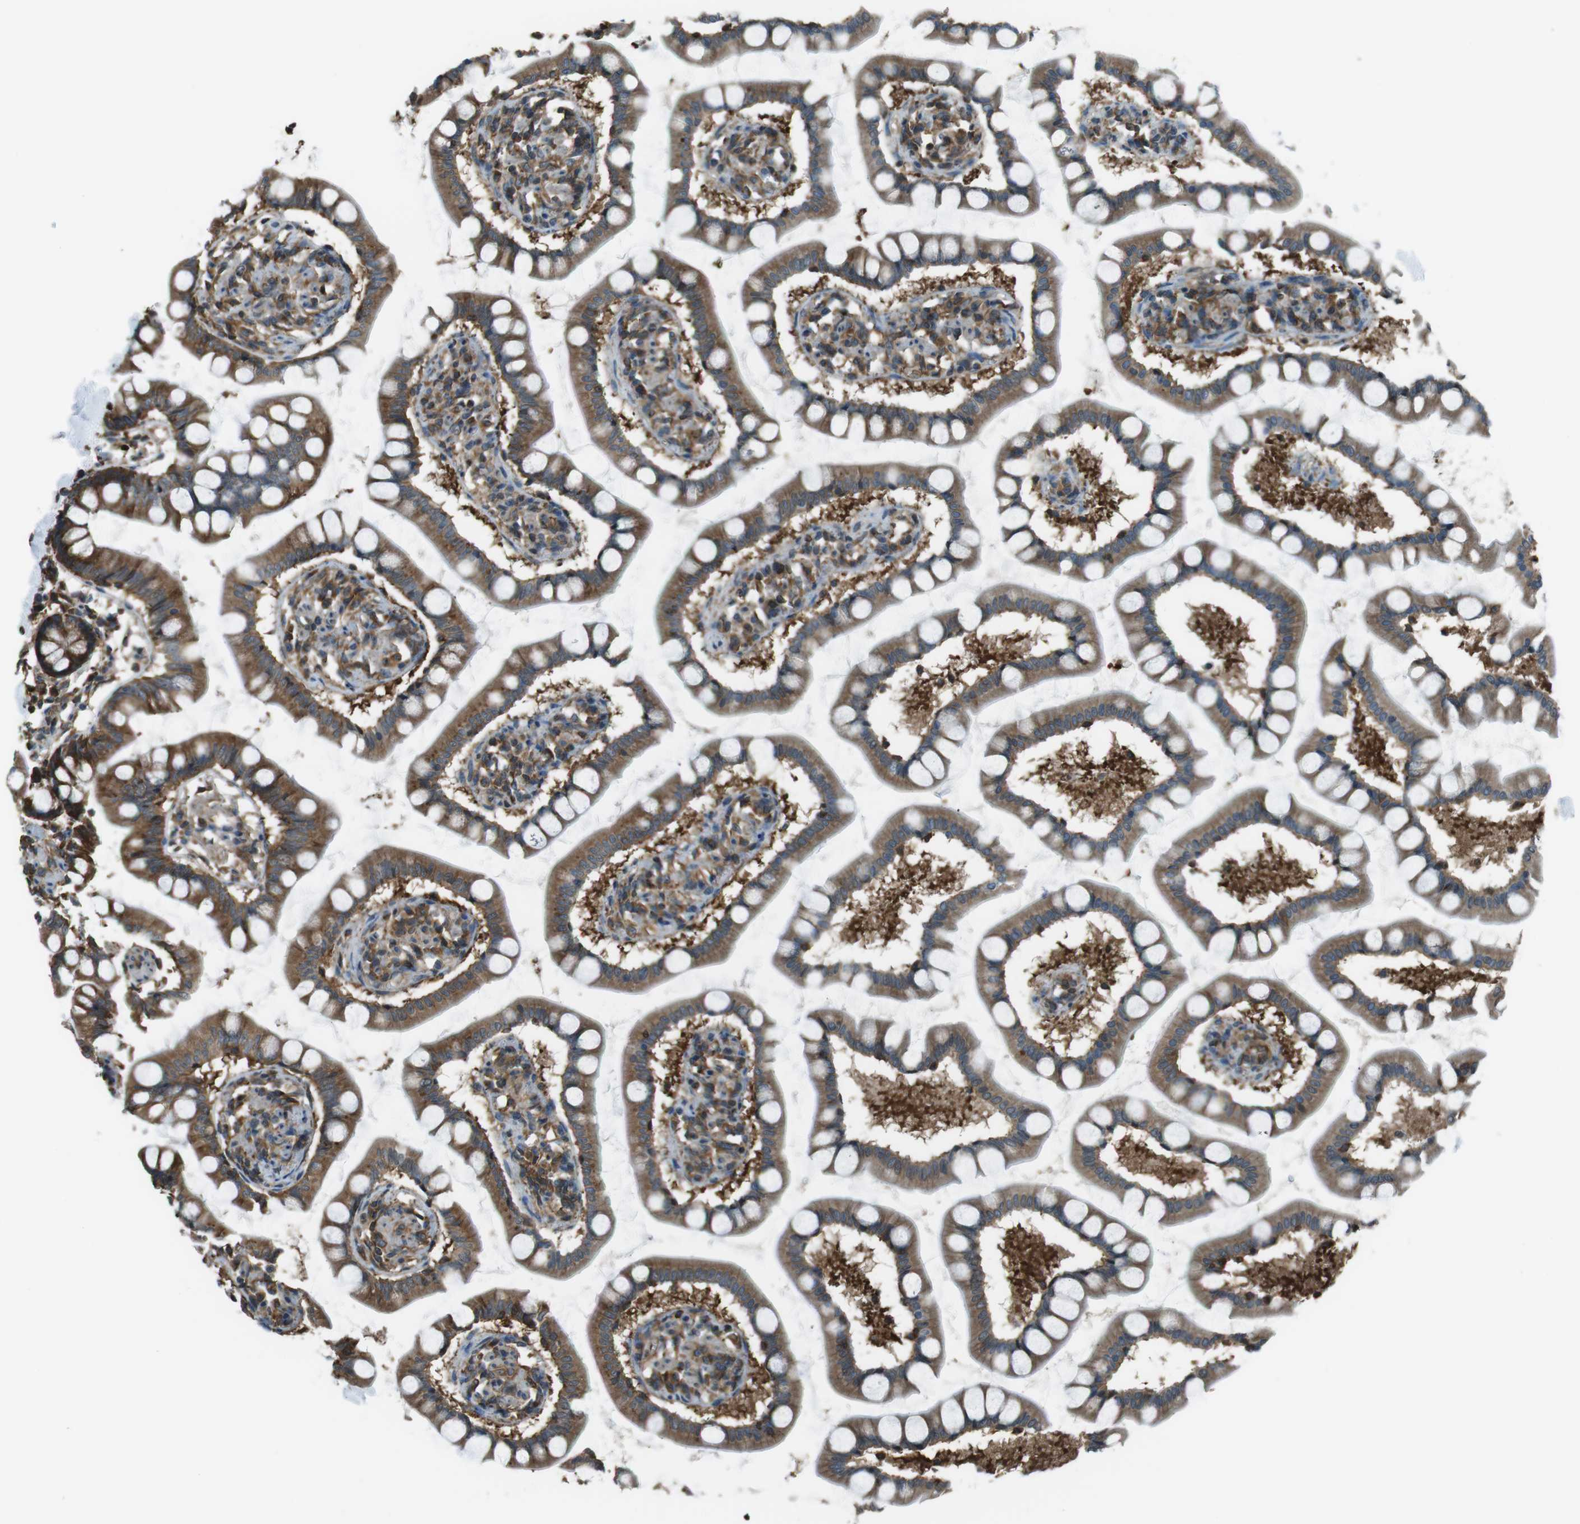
{"staining": {"intensity": "strong", "quantity": ">75%", "location": "cytoplasmic/membranous"}, "tissue": "small intestine", "cell_type": "Glandular cells", "image_type": "normal", "snomed": [{"axis": "morphology", "description": "Normal tissue, NOS"}, {"axis": "topography", "description": "Small intestine"}], "caption": "Protein analysis of unremarkable small intestine displays strong cytoplasmic/membranous positivity in approximately >75% of glandular cells.", "gene": "PA2G4", "patient": {"sex": "male", "age": 41}}